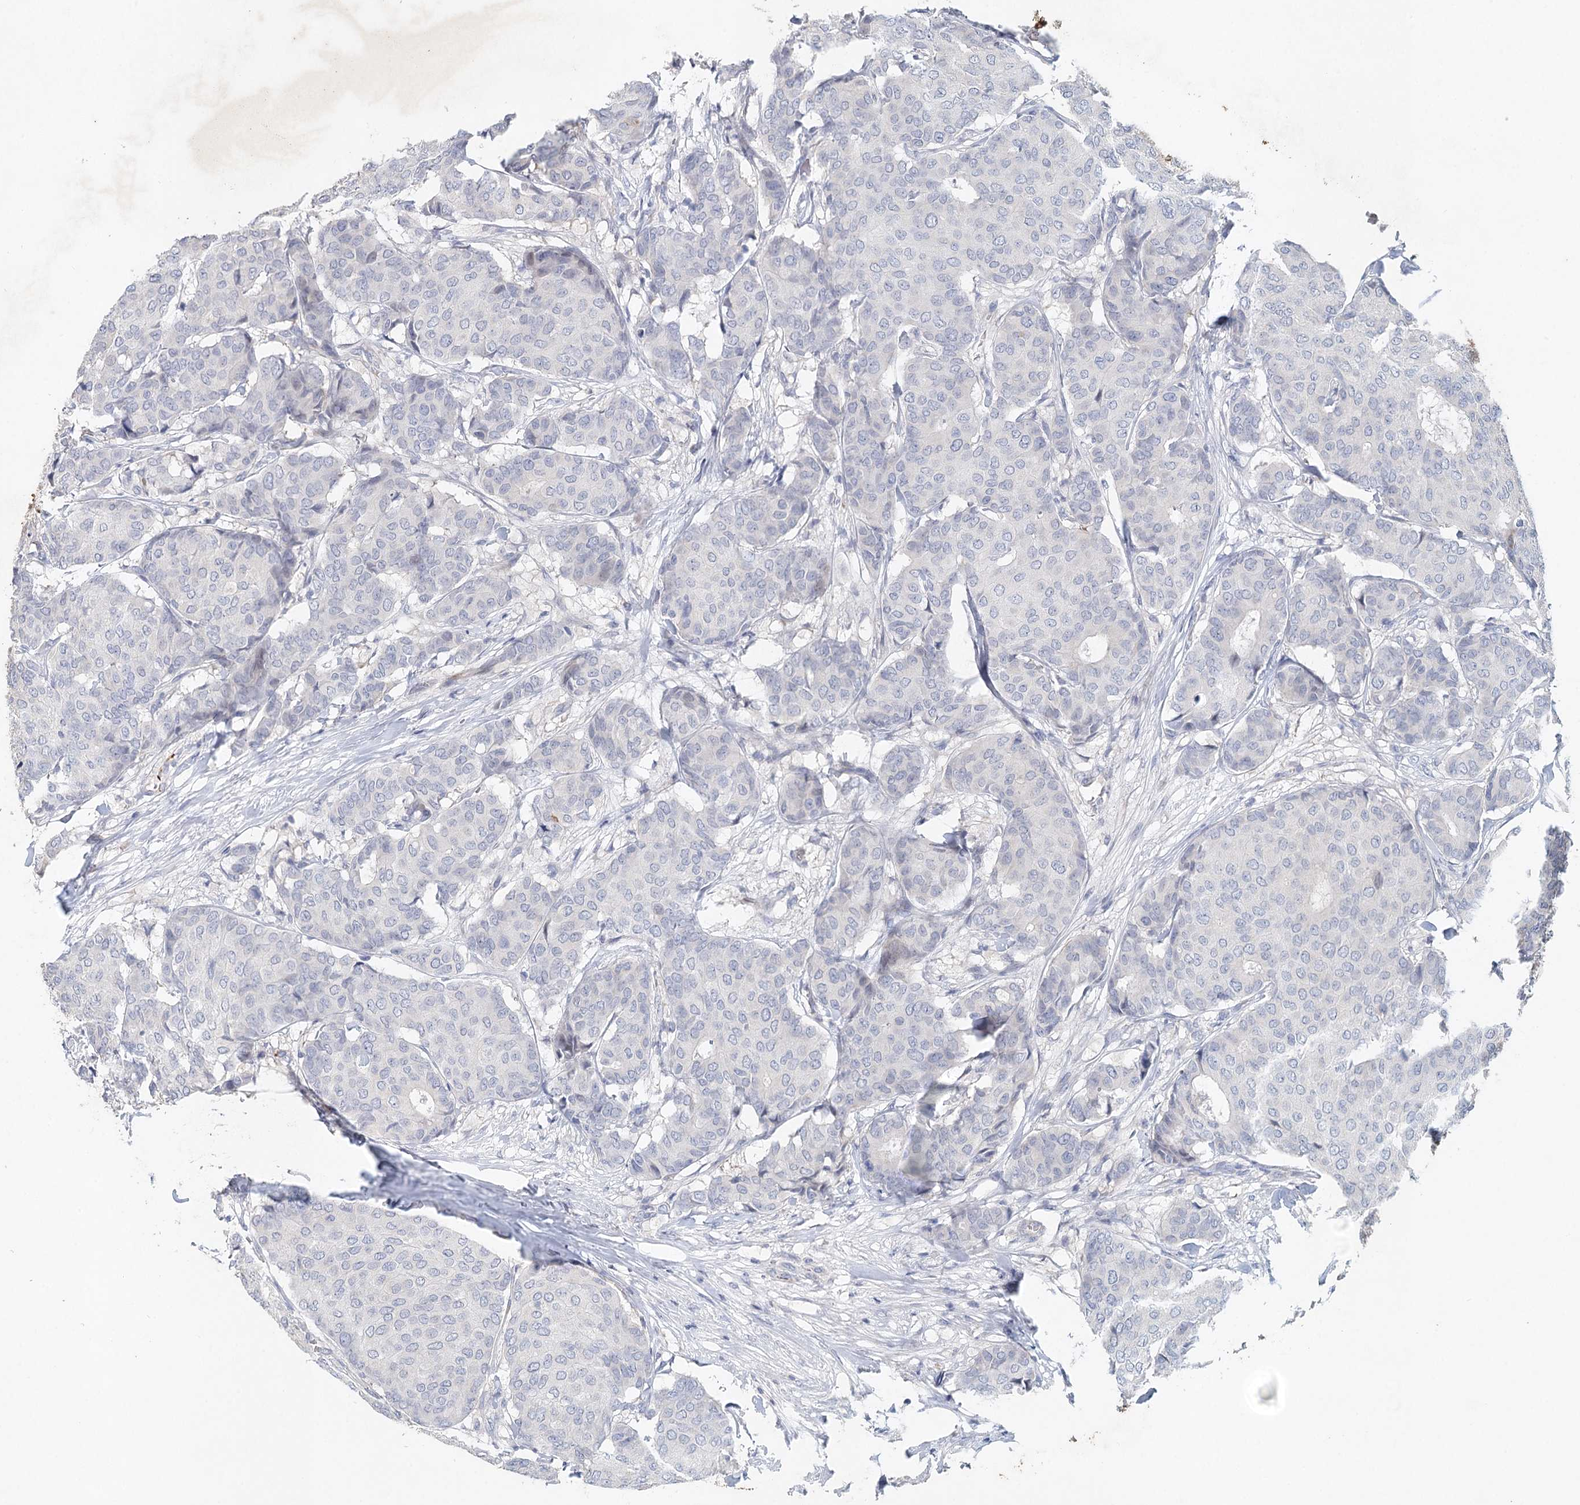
{"staining": {"intensity": "negative", "quantity": "none", "location": "none"}, "tissue": "breast cancer", "cell_type": "Tumor cells", "image_type": "cancer", "snomed": [{"axis": "morphology", "description": "Duct carcinoma"}, {"axis": "topography", "description": "Breast"}], "caption": "Infiltrating ductal carcinoma (breast) was stained to show a protein in brown. There is no significant positivity in tumor cells.", "gene": "SLC19A3", "patient": {"sex": "female", "age": 75}}